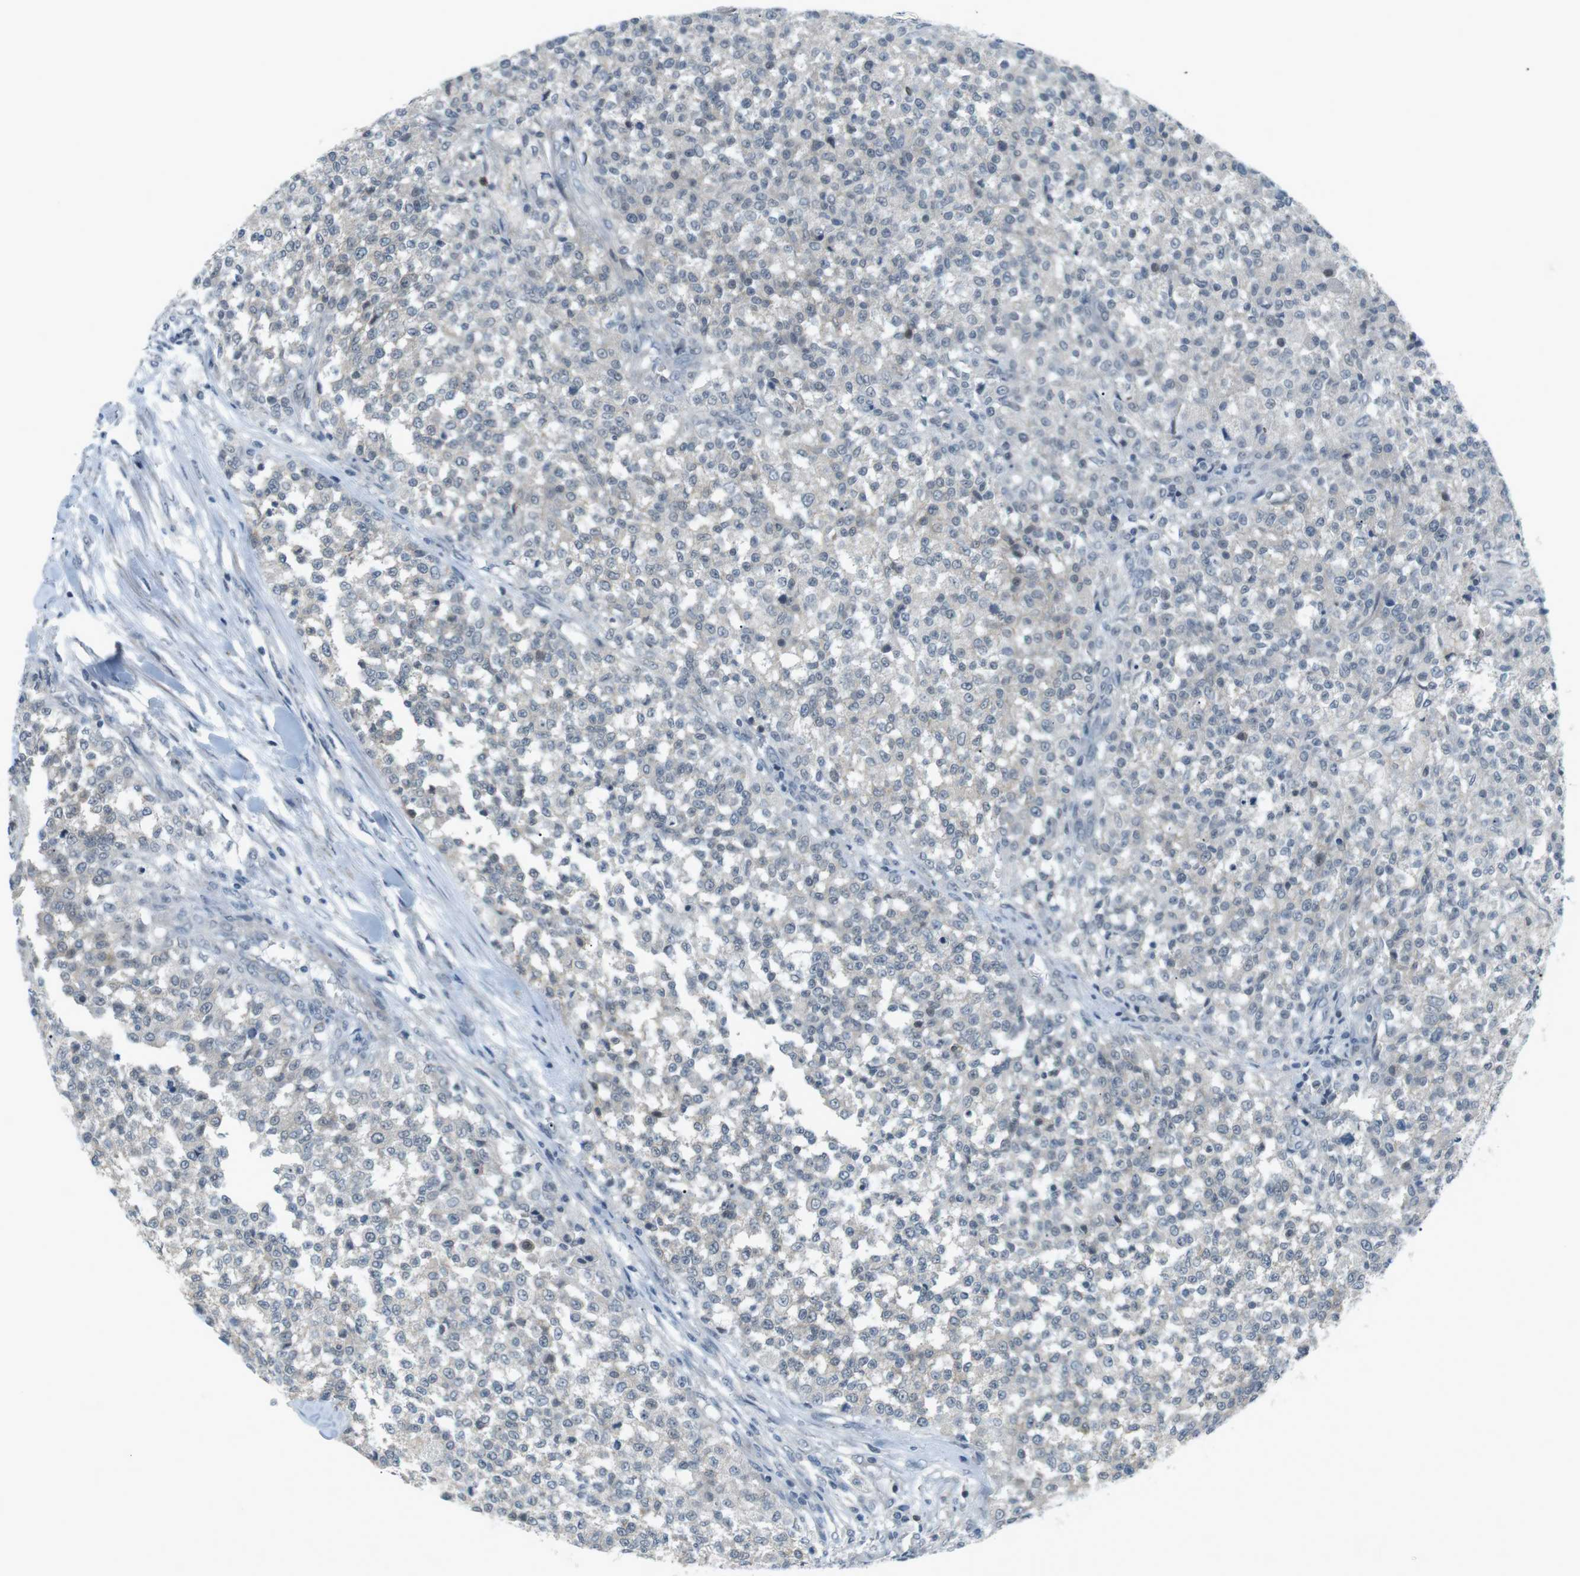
{"staining": {"intensity": "negative", "quantity": "none", "location": "none"}, "tissue": "testis cancer", "cell_type": "Tumor cells", "image_type": "cancer", "snomed": [{"axis": "morphology", "description": "Seminoma, NOS"}, {"axis": "topography", "description": "Testis"}], "caption": "This is an immunohistochemistry image of testis cancer (seminoma). There is no positivity in tumor cells.", "gene": "RTN3", "patient": {"sex": "male", "age": 59}}